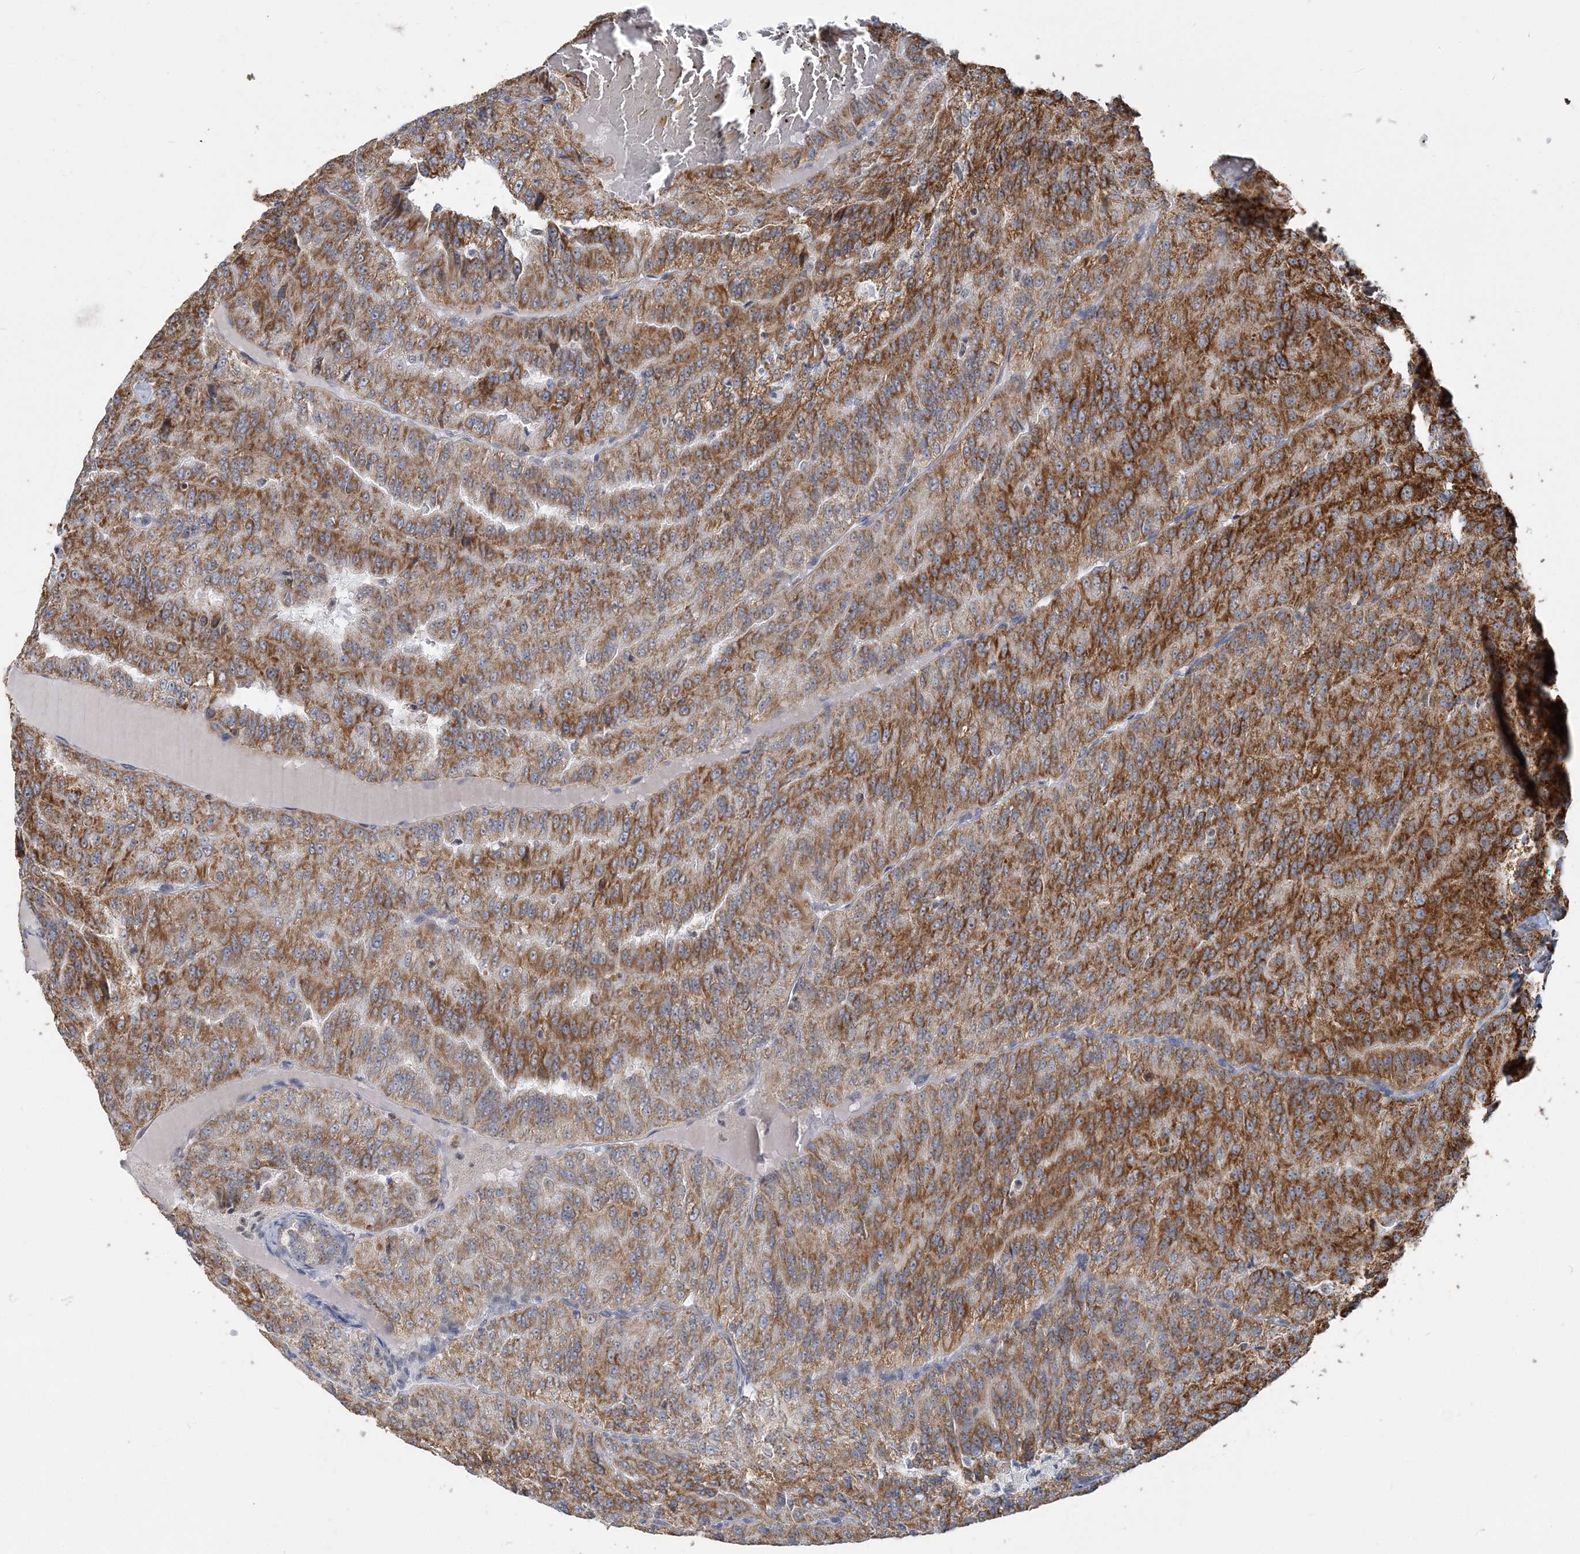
{"staining": {"intensity": "strong", "quantity": ">75%", "location": "cytoplasmic/membranous"}, "tissue": "renal cancer", "cell_type": "Tumor cells", "image_type": "cancer", "snomed": [{"axis": "morphology", "description": "Adenocarcinoma, NOS"}, {"axis": "topography", "description": "Kidney"}], "caption": "Strong cytoplasmic/membranous protein staining is appreciated in about >75% of tumor cells in adenocarcinoma (renal).", "gene": "SUCLG1", "patient": {"sex": "female", "age": 63}}